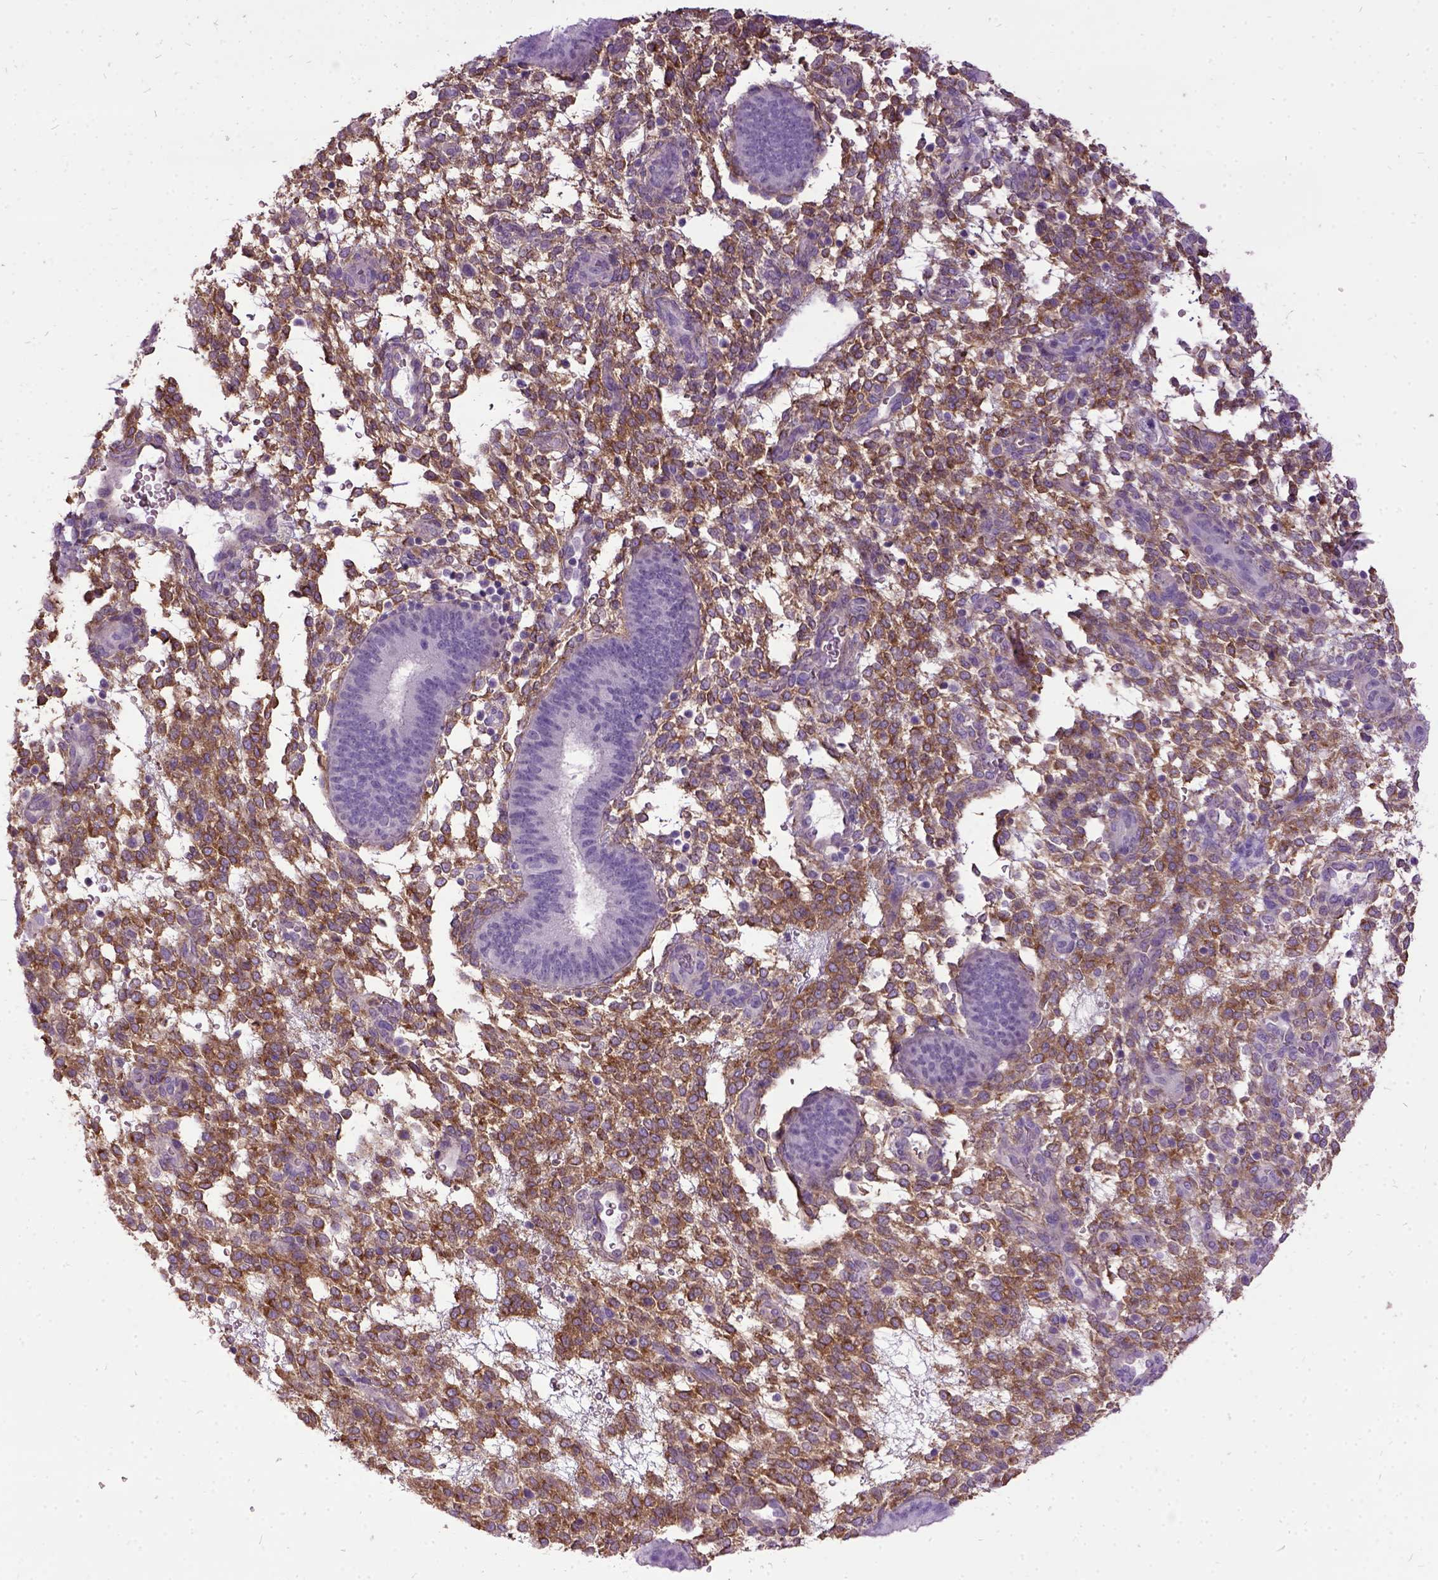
{"staining": {"intensity": "moderate", "quantity": ">75%", "location": "cytoplasmic/membranous"}, "tissue": "endometrium", "cell_type": "Cells in endometrial stroma", "image_type": "normal", "snomed": [{"axis": "morphology", "description": "Normal tissue, NOS"}, {"axis": "topography", "description": "Endometrium"}], "caption": "Benign endometrium was stained to show a protein in brown. There is medium levels of moderate cytoplasmic/membranous staining in about >75% of cells in endometrial stroma. The staining was performed using DAB to visualize the protein expression in brown, while the nuclei were stained in blue with hematoxylin (Magnification: 20x).", "gene": "MME", "patient": {"sex": "female", "age": 39}}